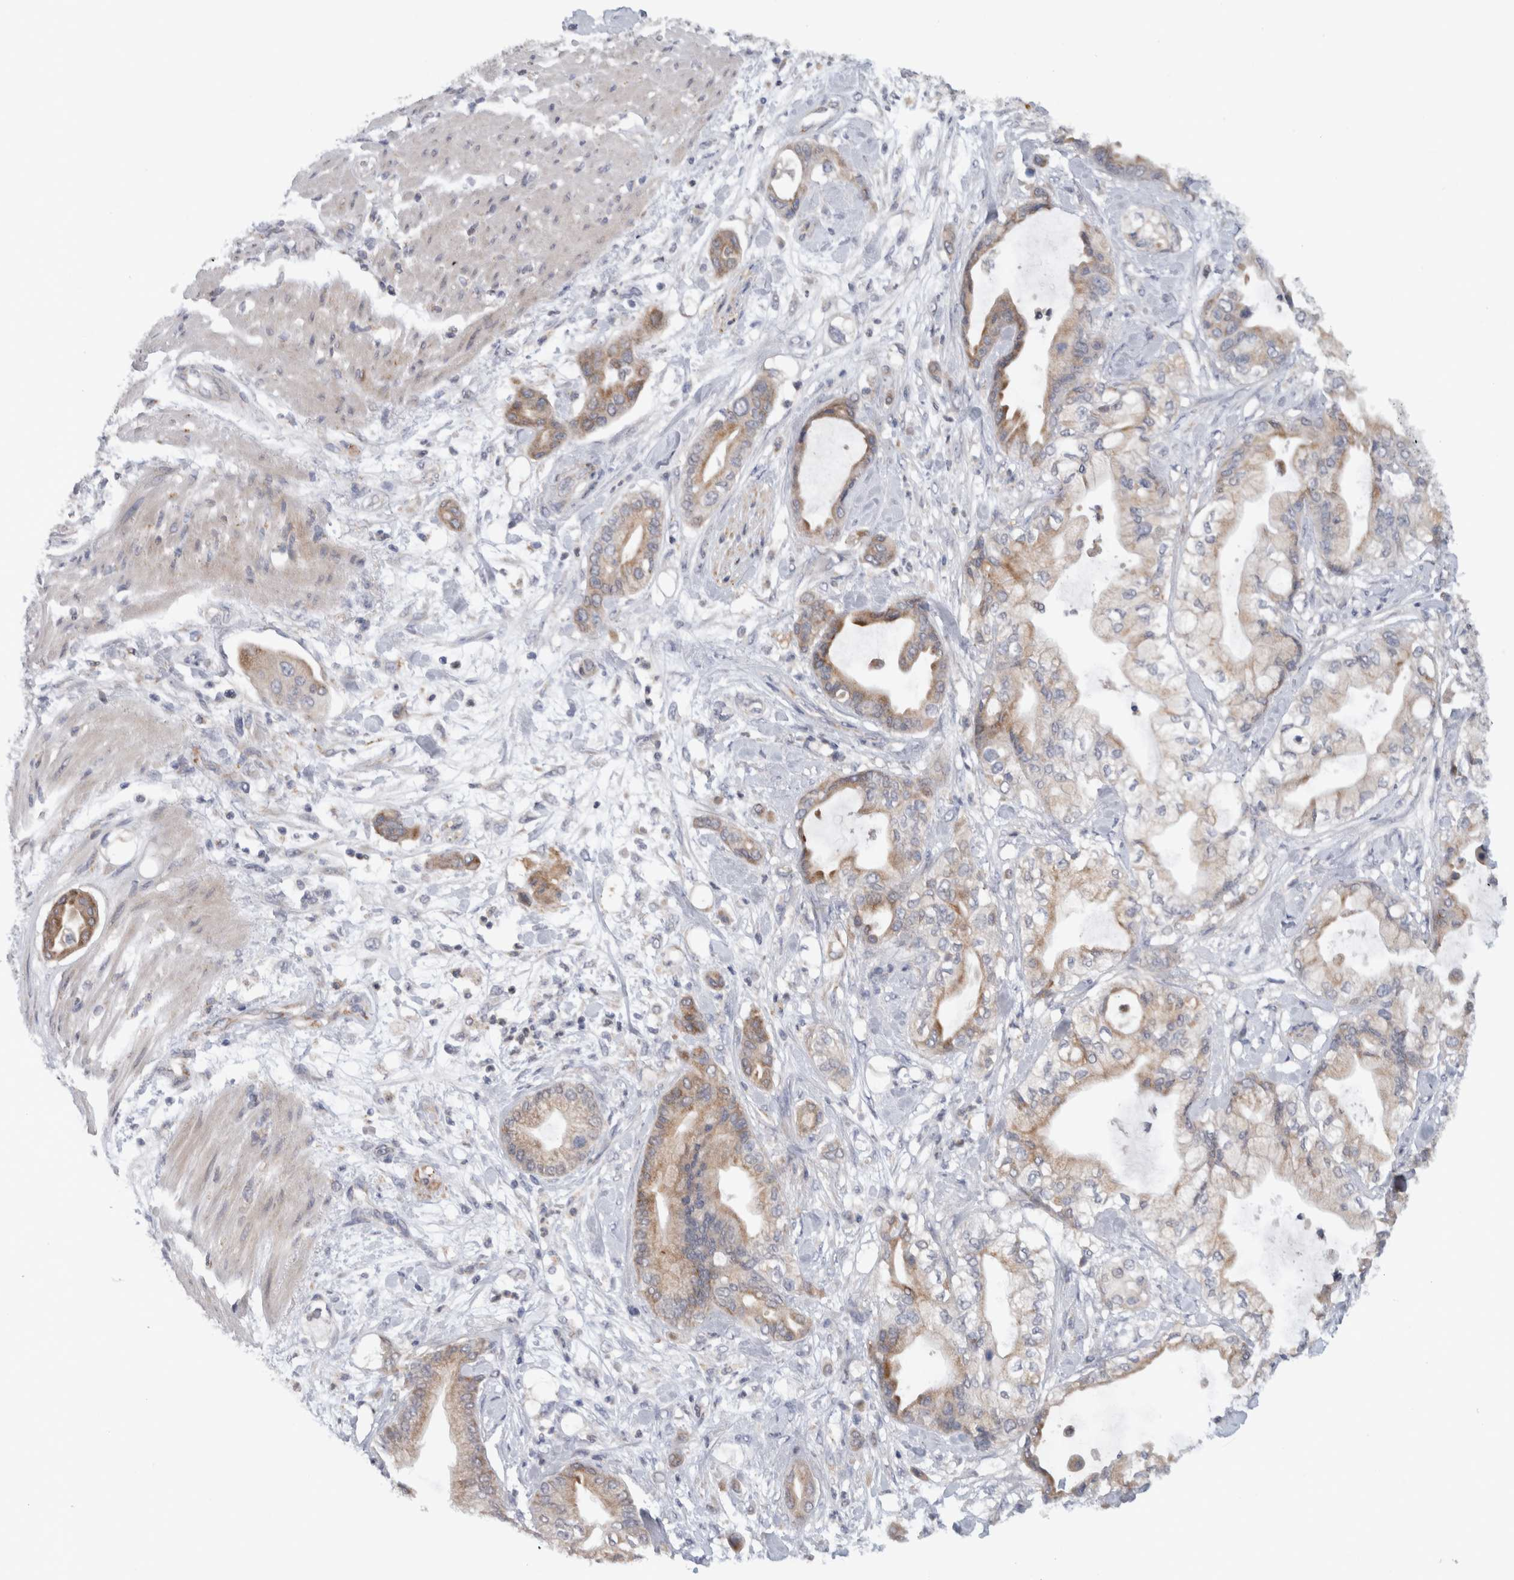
{"staining": {"intensity": "moderate", "quantity": ">75%", "location": "cytoplasmic/membranous"}, "tissue": "pancreatic cancer", "cell_type": "Tumor cells", "image_type": "cancer", "snomed": [{"axis": "morphology", "description": "Adenocarcinoma, NOS"}, {"axis": "morphology", "description": "Adenocarcinoma, metastatic, NOS"}, {"axis": "topography", "description": "Lymph node"}, {"axis": "topography", "description": "Pancreas"}, {"axis": "topography", "description": "Duodenum"}], "caption": "Tumor cells display medium levels of moderate cytoplasmic/membranous staining in approximately >75% of cells in human pancreatic adenocarcinoma.", "gene": "RAB18", "patient": {"sex": "female", "age": 64}}